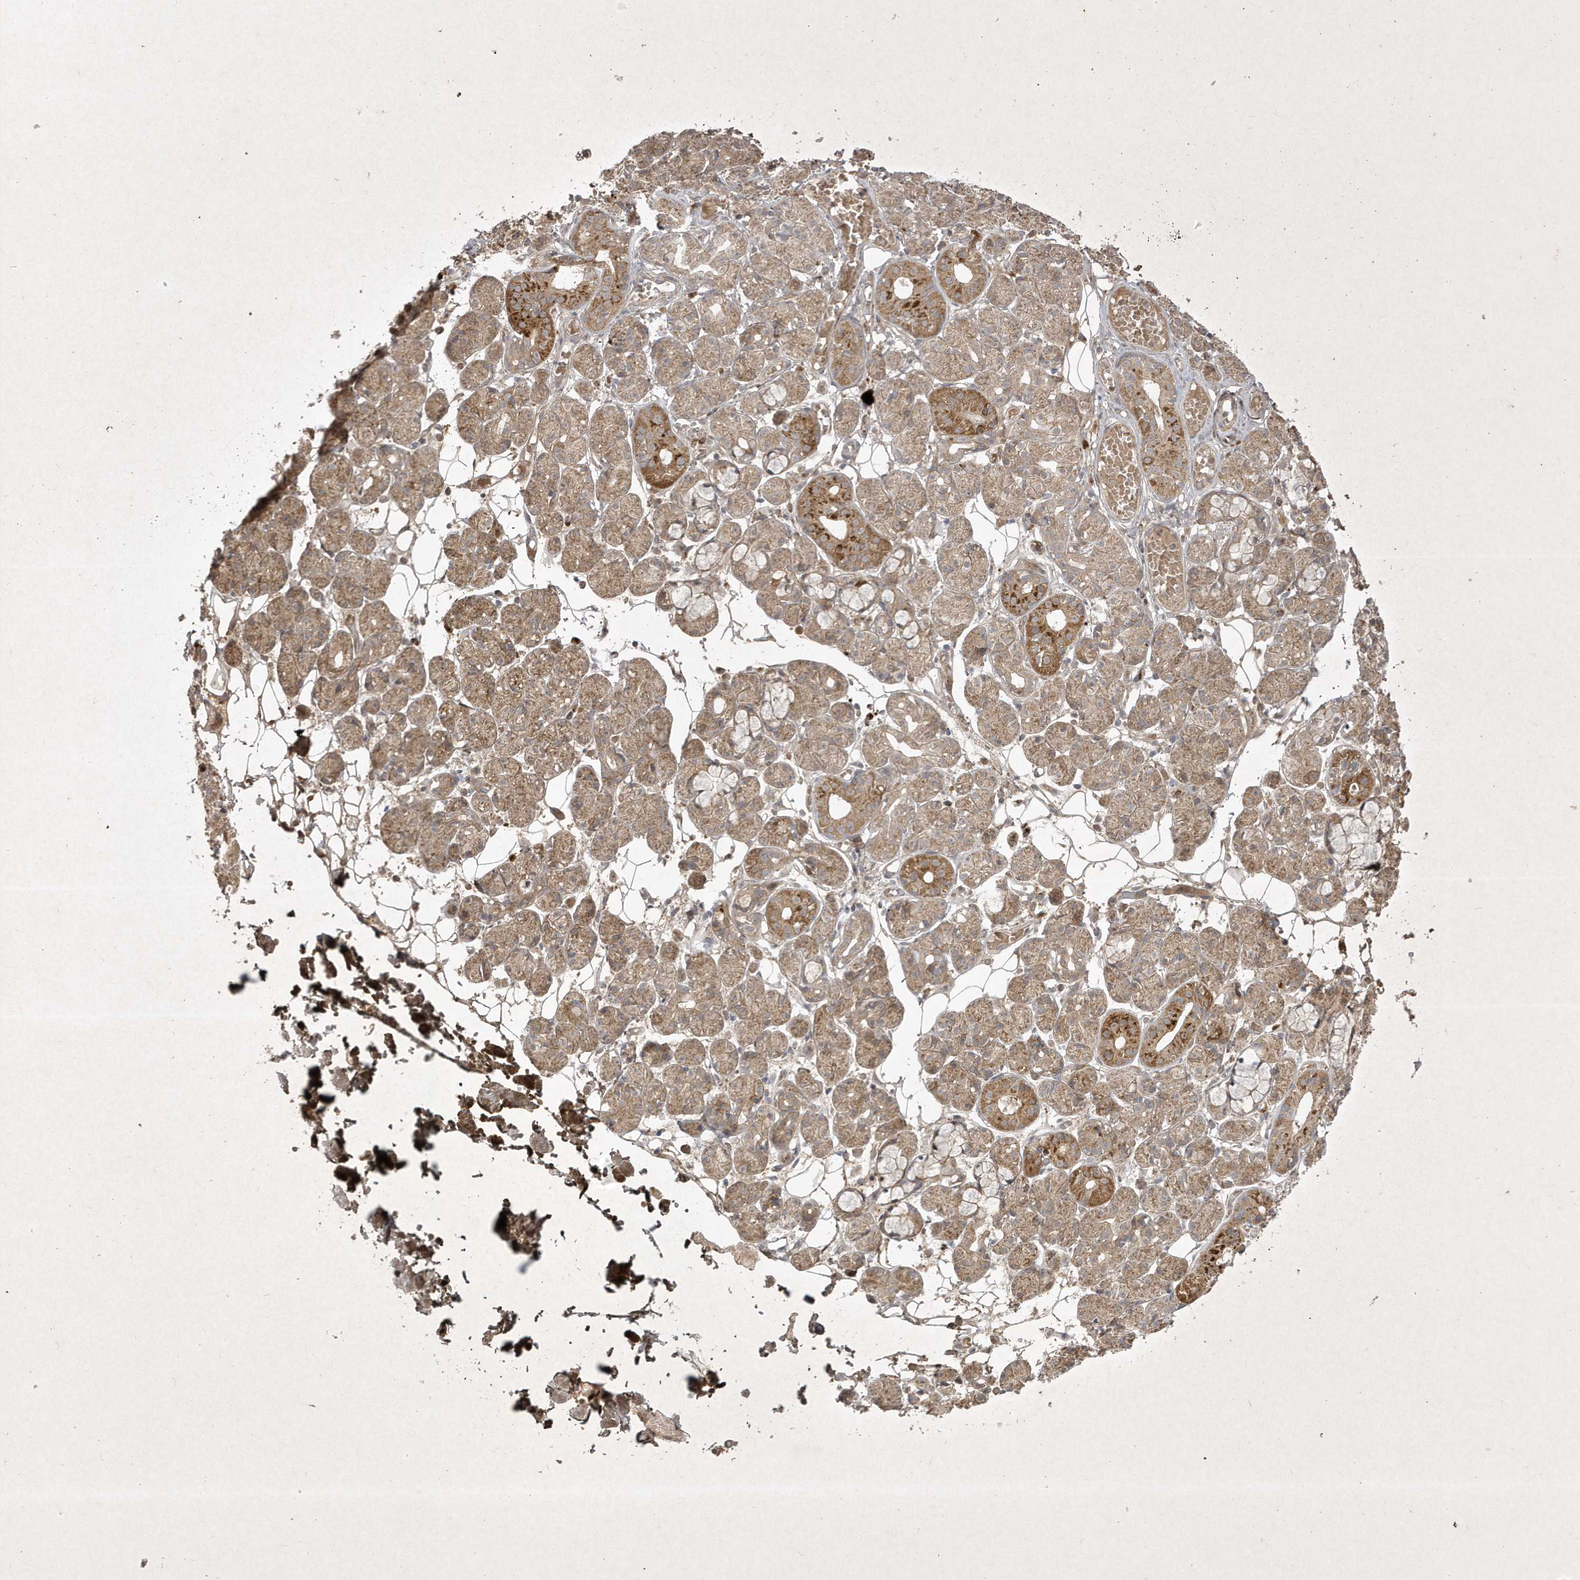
{"staining": {"intensity": "moderate", "quantity": ">75%", "location": "cytoplasmic/membranous"}, "tissue": "salivary gland", "cell_type": "Glandular cells", "image_type": "normal", "snomed": [{"axis": "morphology", "description": "Normal tissue, NOS"}, {"axis": "topography", "description": "Salivary gland"}], "caption": "The histopathology image displays staining of benign salivary gland, revealing moderate cytoplasmic/membranous protein staining (brown color) within glandular cells.", "gene": "FAM83C", "patient": {"sex": "male", "age": 63}}